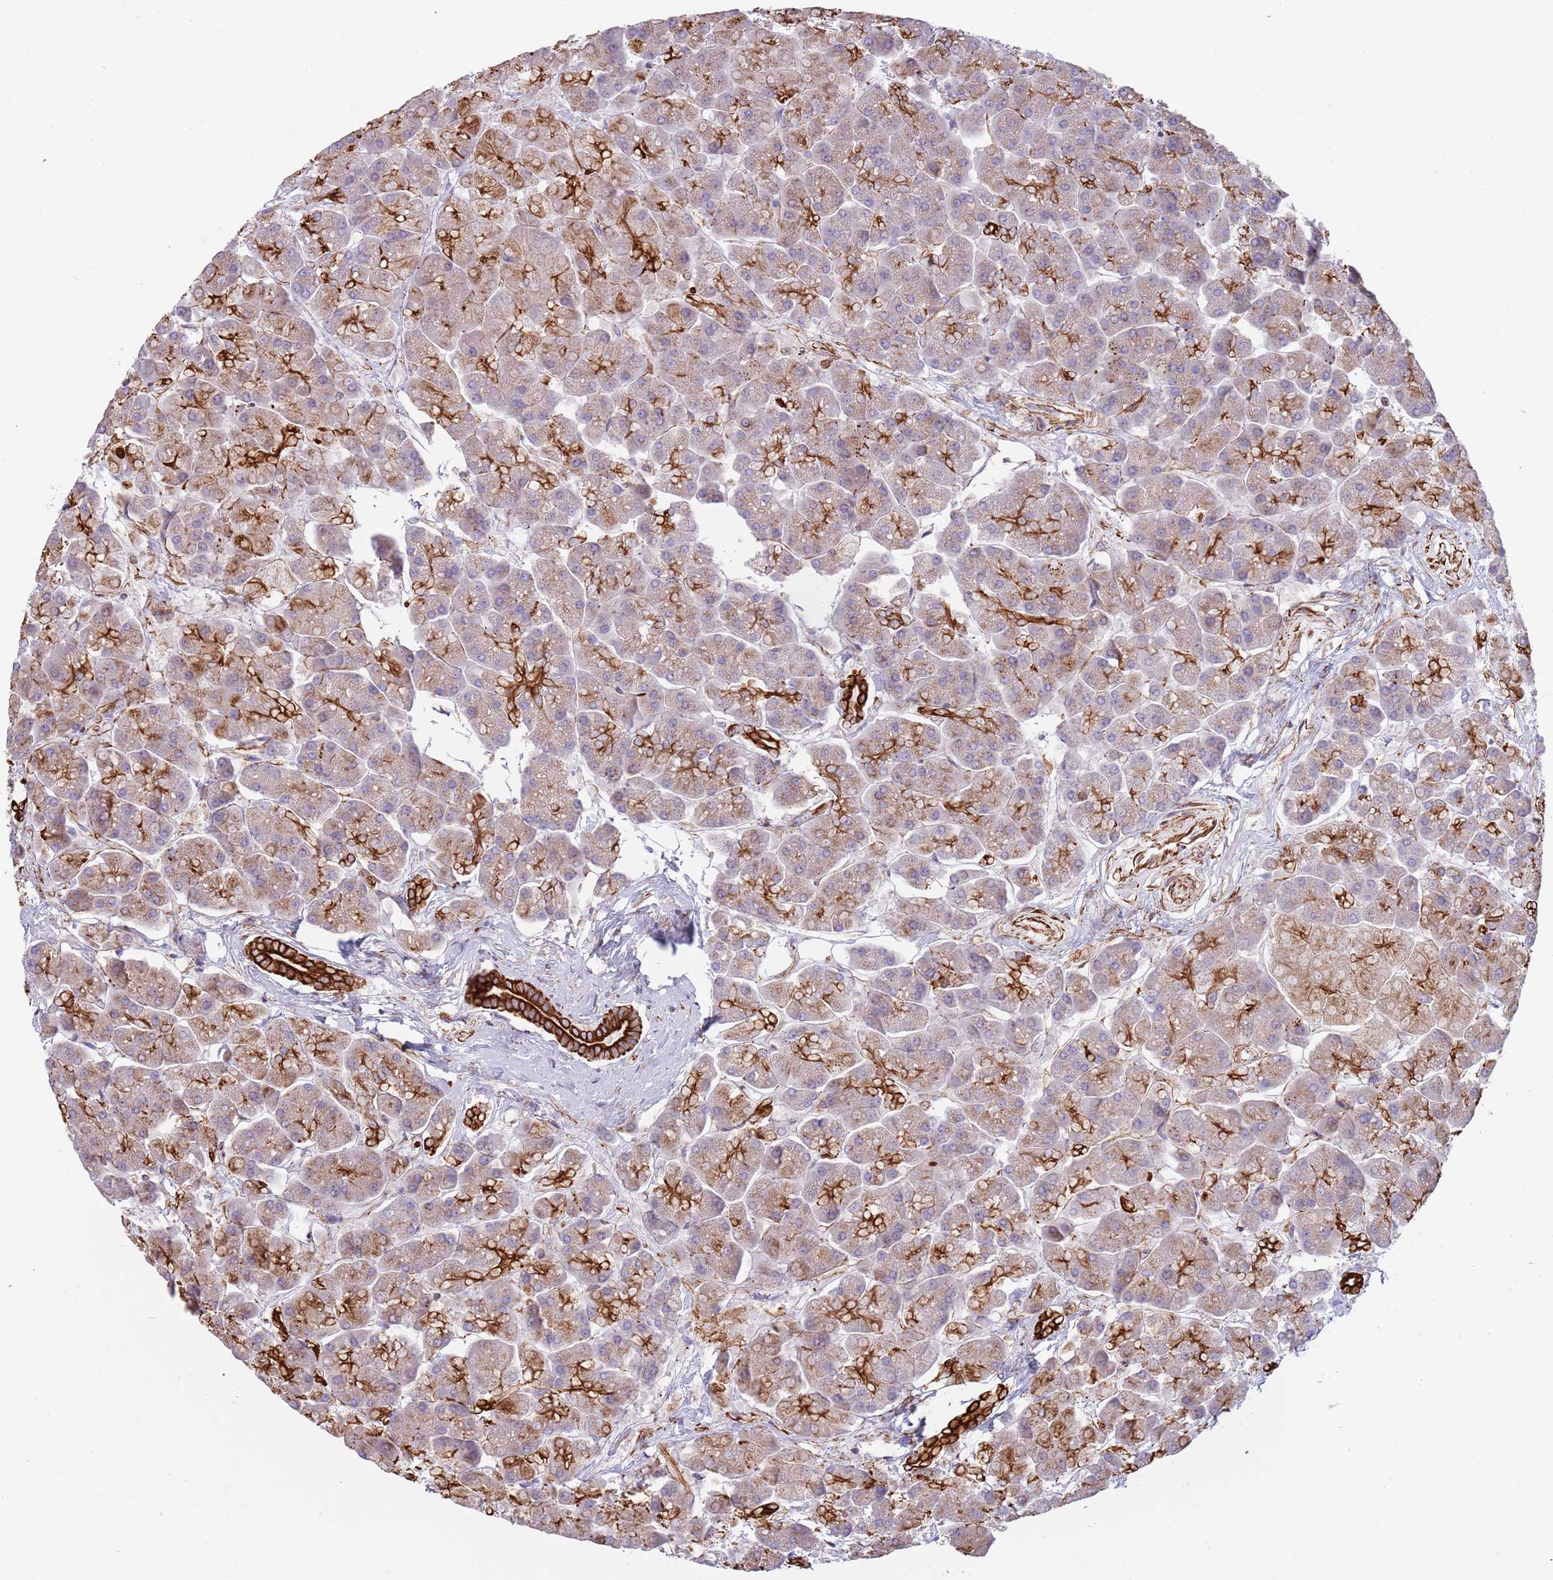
{"staining": {"intensity": "strong", "quantity": "25%-75%", "location": "cytoplasmic/membranous"}, "tissue": "pancreas", "cell_type": "Exocrine glandular cells", "image_type": "normal", "snomed": [{"axis": "morphology", "description": "Normal tissue, NOS"}, {"axis": "topography", "description": "Pancreas"}, {"axis": "topography", "description": "Peripheral nerve tissue"}], "caption": "Protein expression analysis of unremarkable pancreas displays strong cytoplasmic/membranous positivity in about 25%-75% of exocrine glandular cells.", "gene": "MOGAT1", "patient": {"sex": "male", "age": 54}}